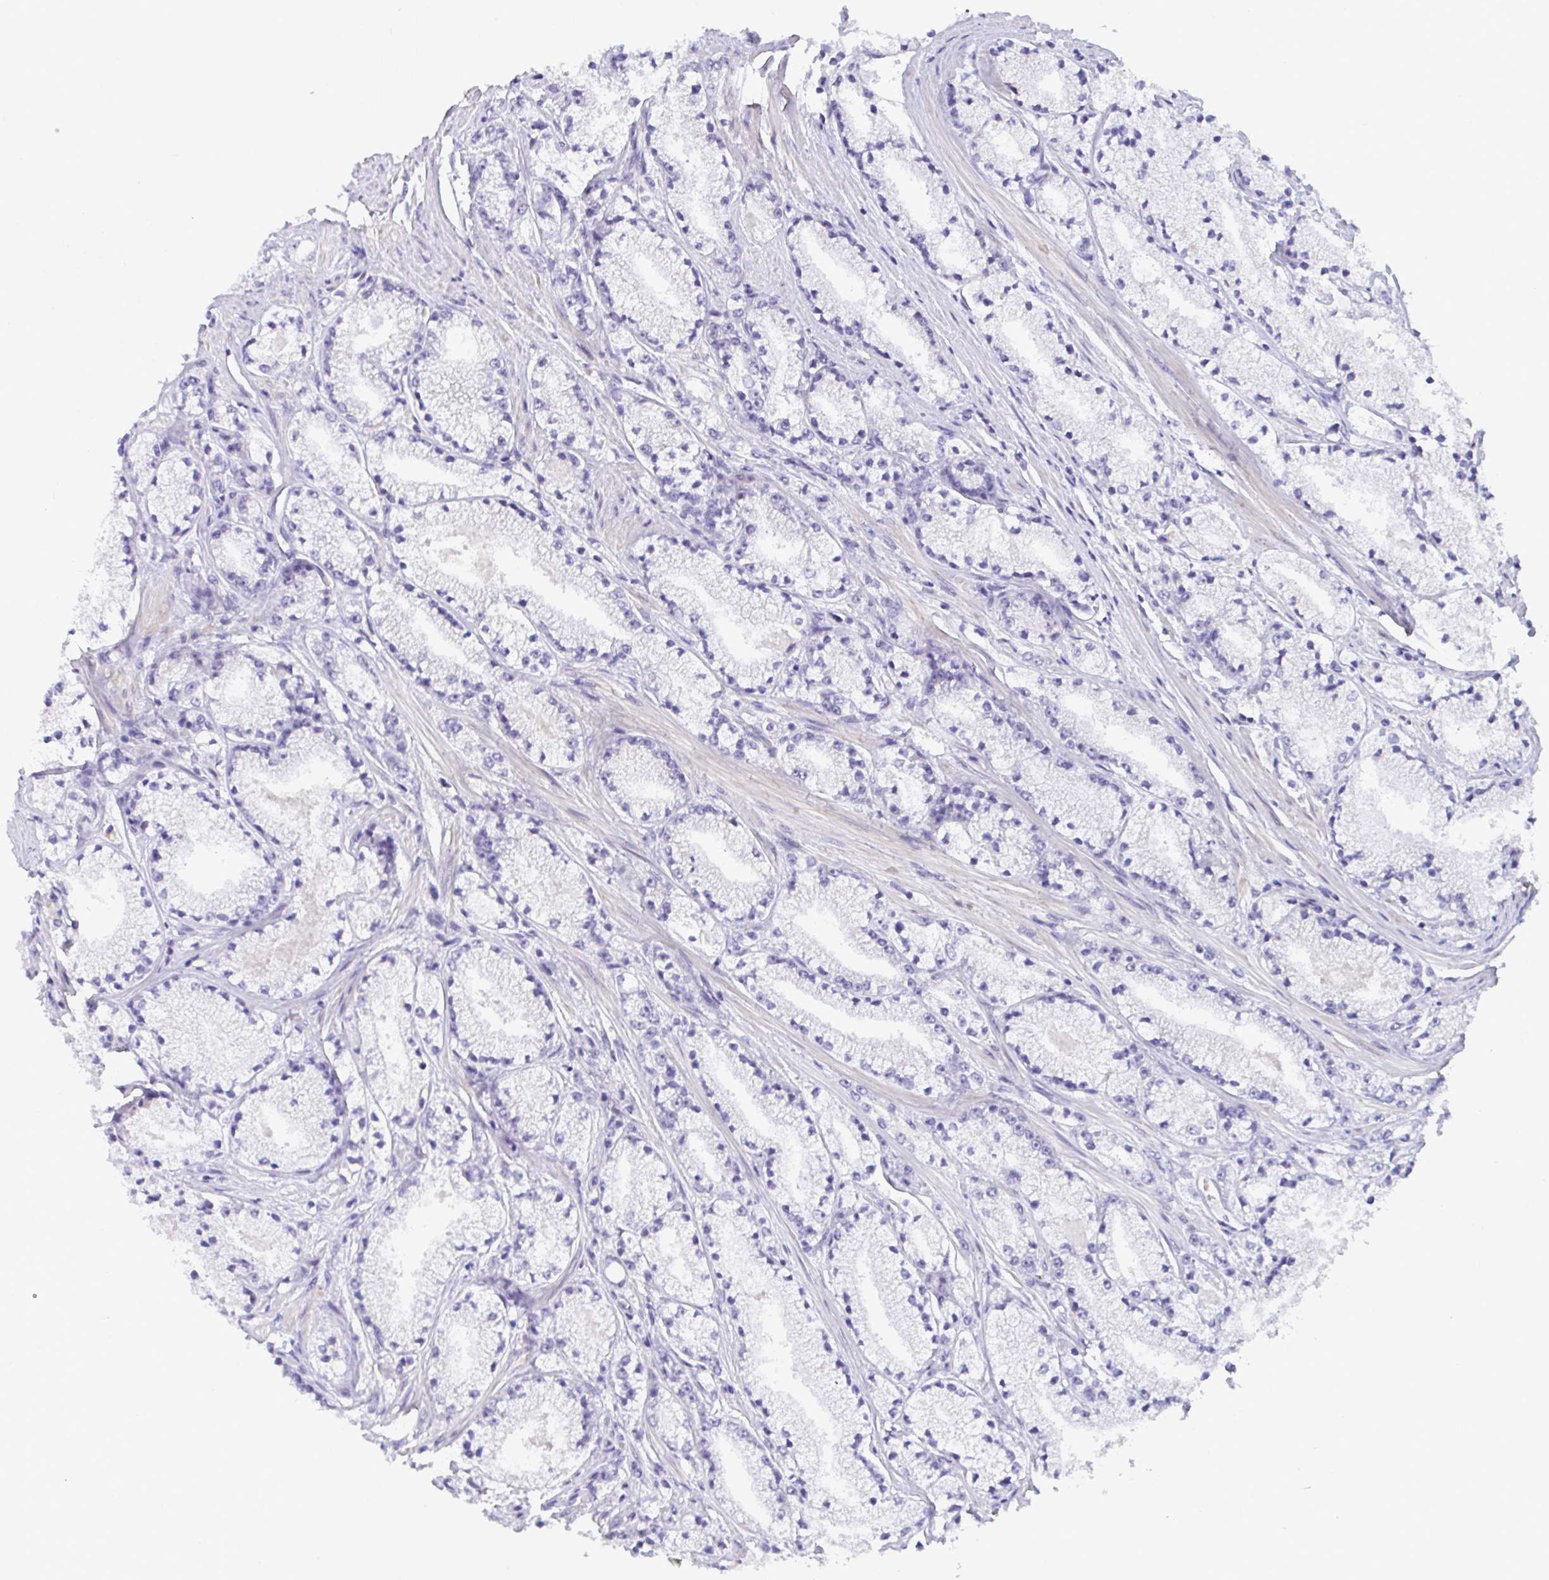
{"staining": {"intensity": "negative", "quantity": "none", "location": "none"}, "tissue": "prostate cancer", "cell_type": "Tumor cells", "image_type": "cancer", "snomed": [{"axis": "morphology", "description": "Adenocarcinoma, High grade"}, {"axis": "topography", "description": "Prostate"}], "caption": "DAB immunohistochemical staining of human prostate cancer (high-grade adenocarcinoma) exhibits no significant staining in tumor cells.", "gene": "USP35", "patient": {"sex": "male", "age": 63}}